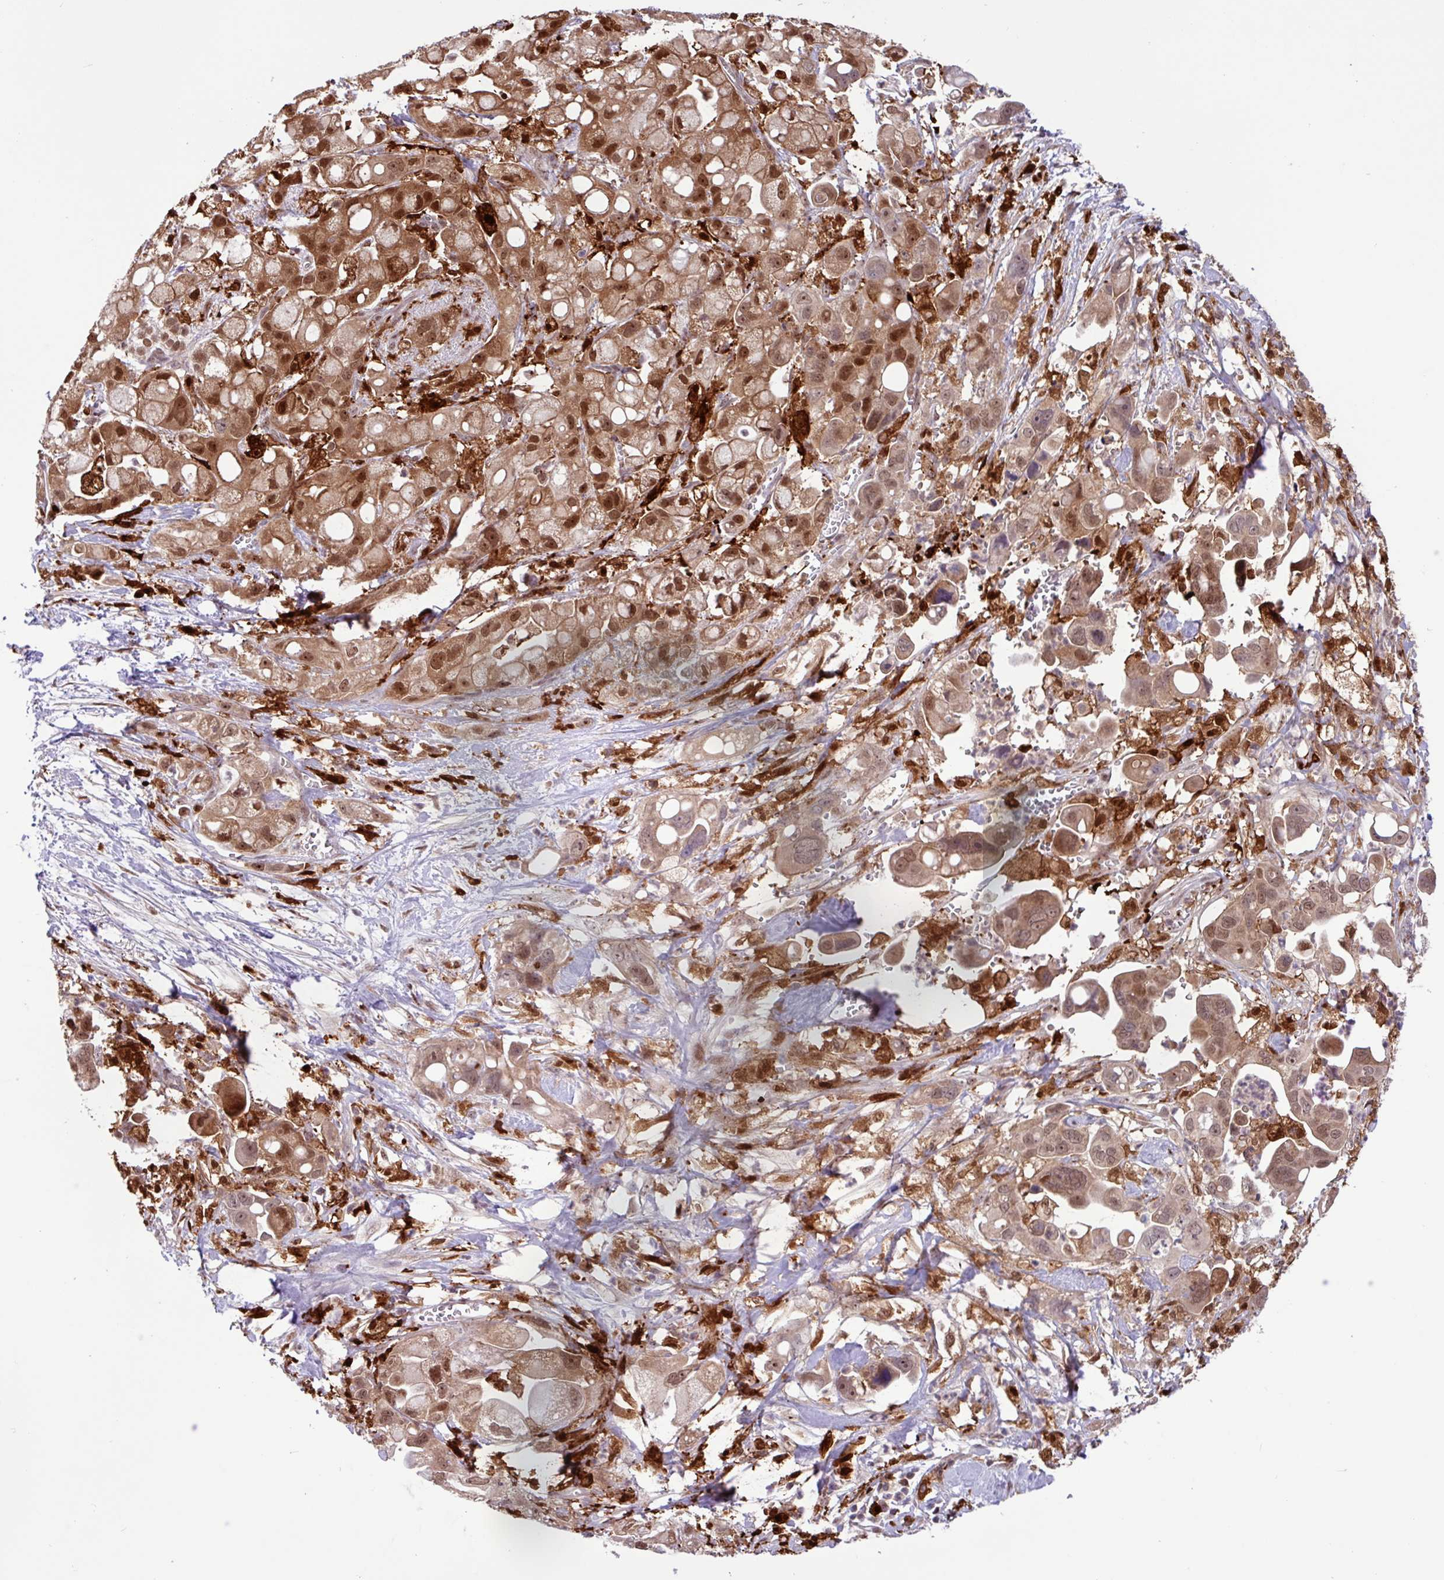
{"staining": {"intensity": "moderate", "quantity": ">75%", "location": "cytoplasmic/membranous,nuclear"}, "tissue": "pancreatic cancer", "cell_type": "Tumor cells", "image_type": "cancer", "snomed": [{"axis": "morphology", "description": "Adenocarcinoma, NOS"}, {"axis": "topography", "description": "Pancreas"}], "caption": "The photomicrograph exhibits a brown stain indicating the presence of a protein in the cytoplasmic/membranous and nuclear of tumor cells in pancreatic cancer.", "gene": "BRD3", "patient": {"sex": "male", "age": 68}}